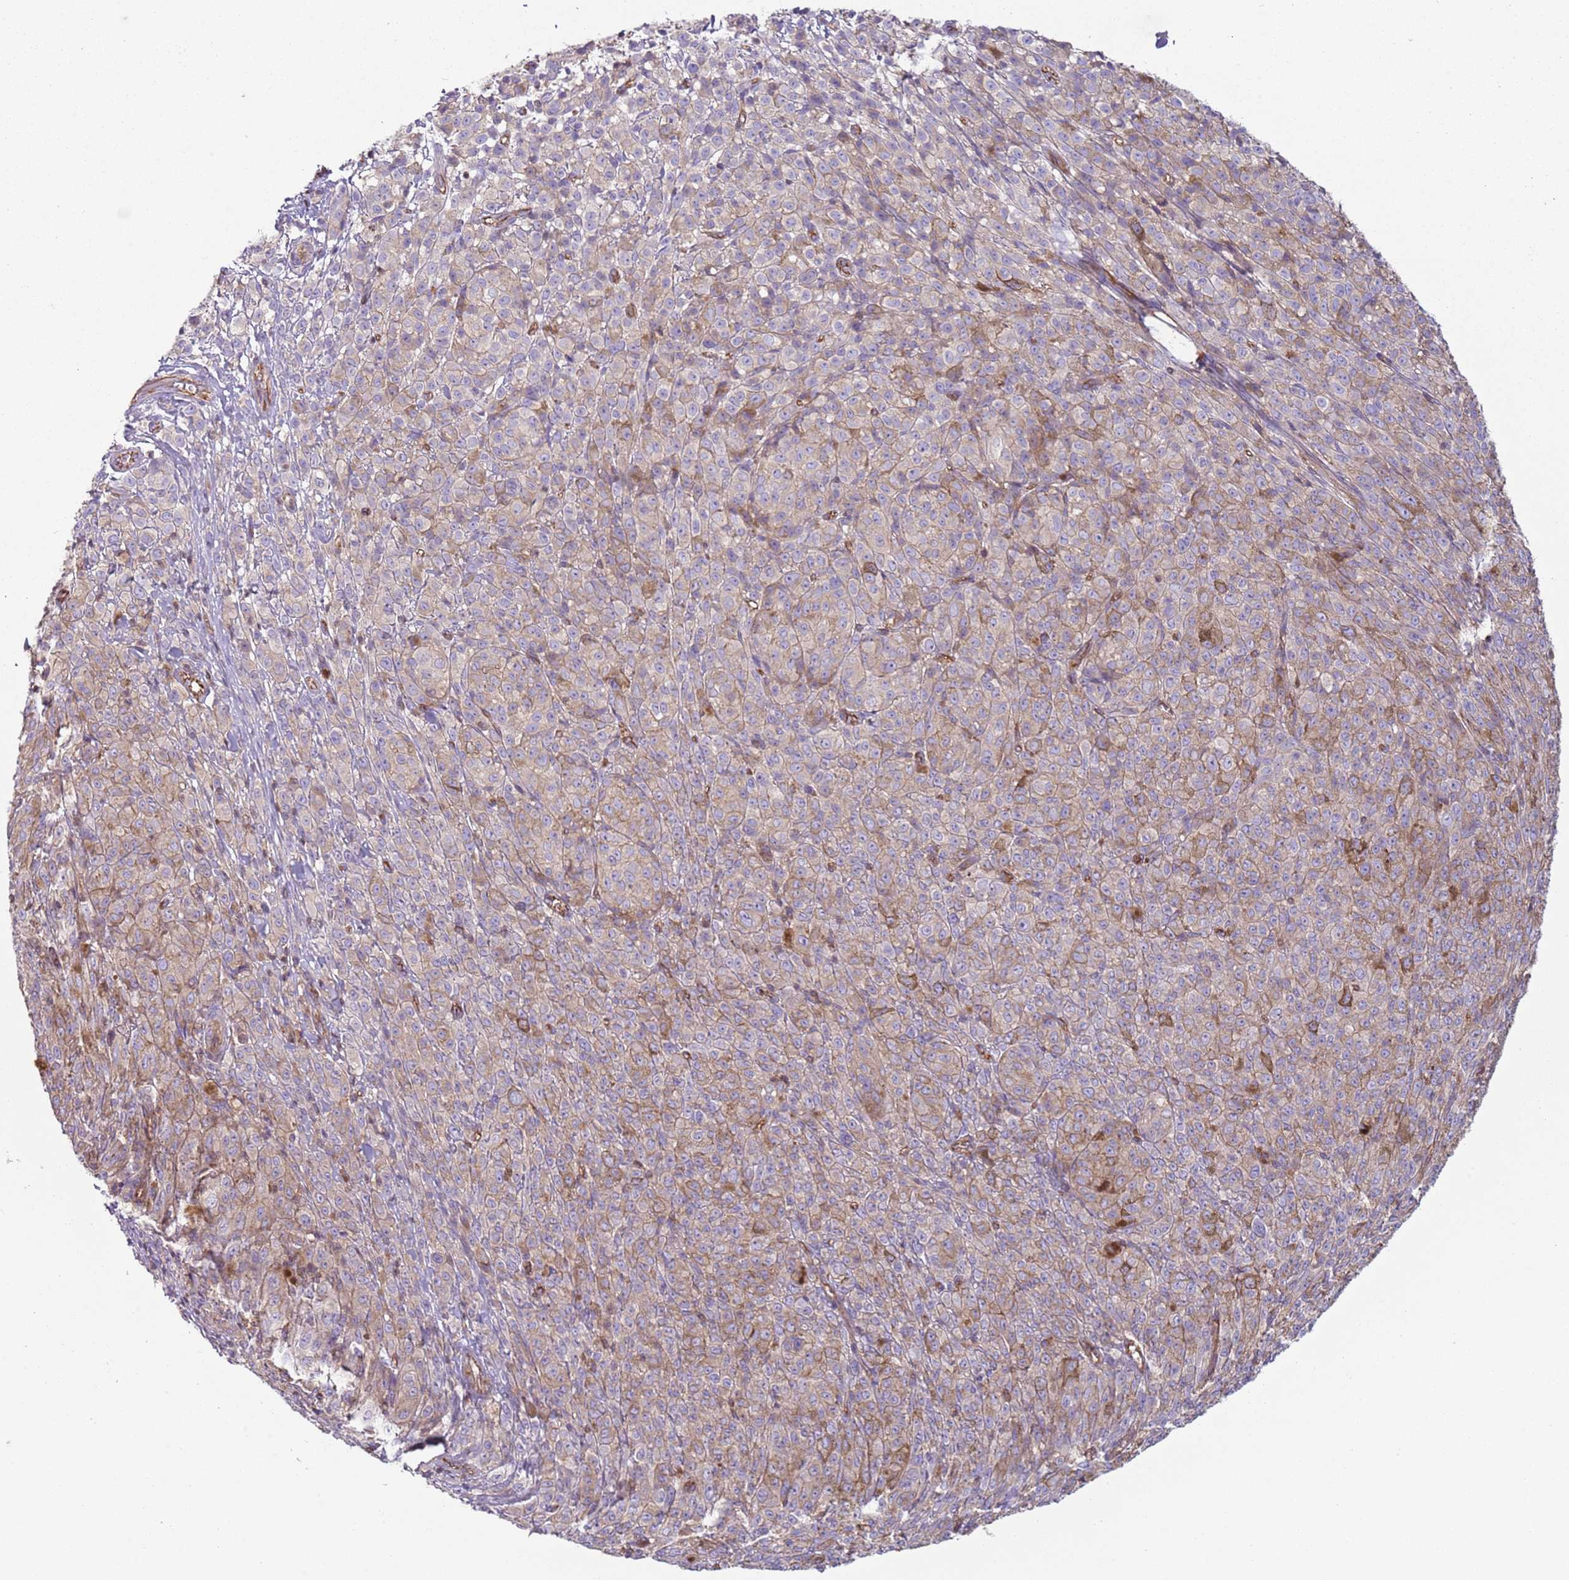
{"staining": {"intensity": "weak", "quantity": "25%-75%", "location": "cytoplasmic/membranous"}, "tissue": "melanoma", "cell_type": "Tumor cells", "image_type": "cancer", "snomed": [{"axis": "morphology", "description": "Malignant melanoma, NOS"}, {"axis": "topography", "description": "Skin"}], "caption": "A low amount of weak cytoplasmic/membranous positivity is identified in approximately 25%-75% of tumor cells in melanoma tissue. (IHC, brightfield microscopy, high magnification).", "gene": "GNAI3", "patient": {"sex": "female", "age": 52}}